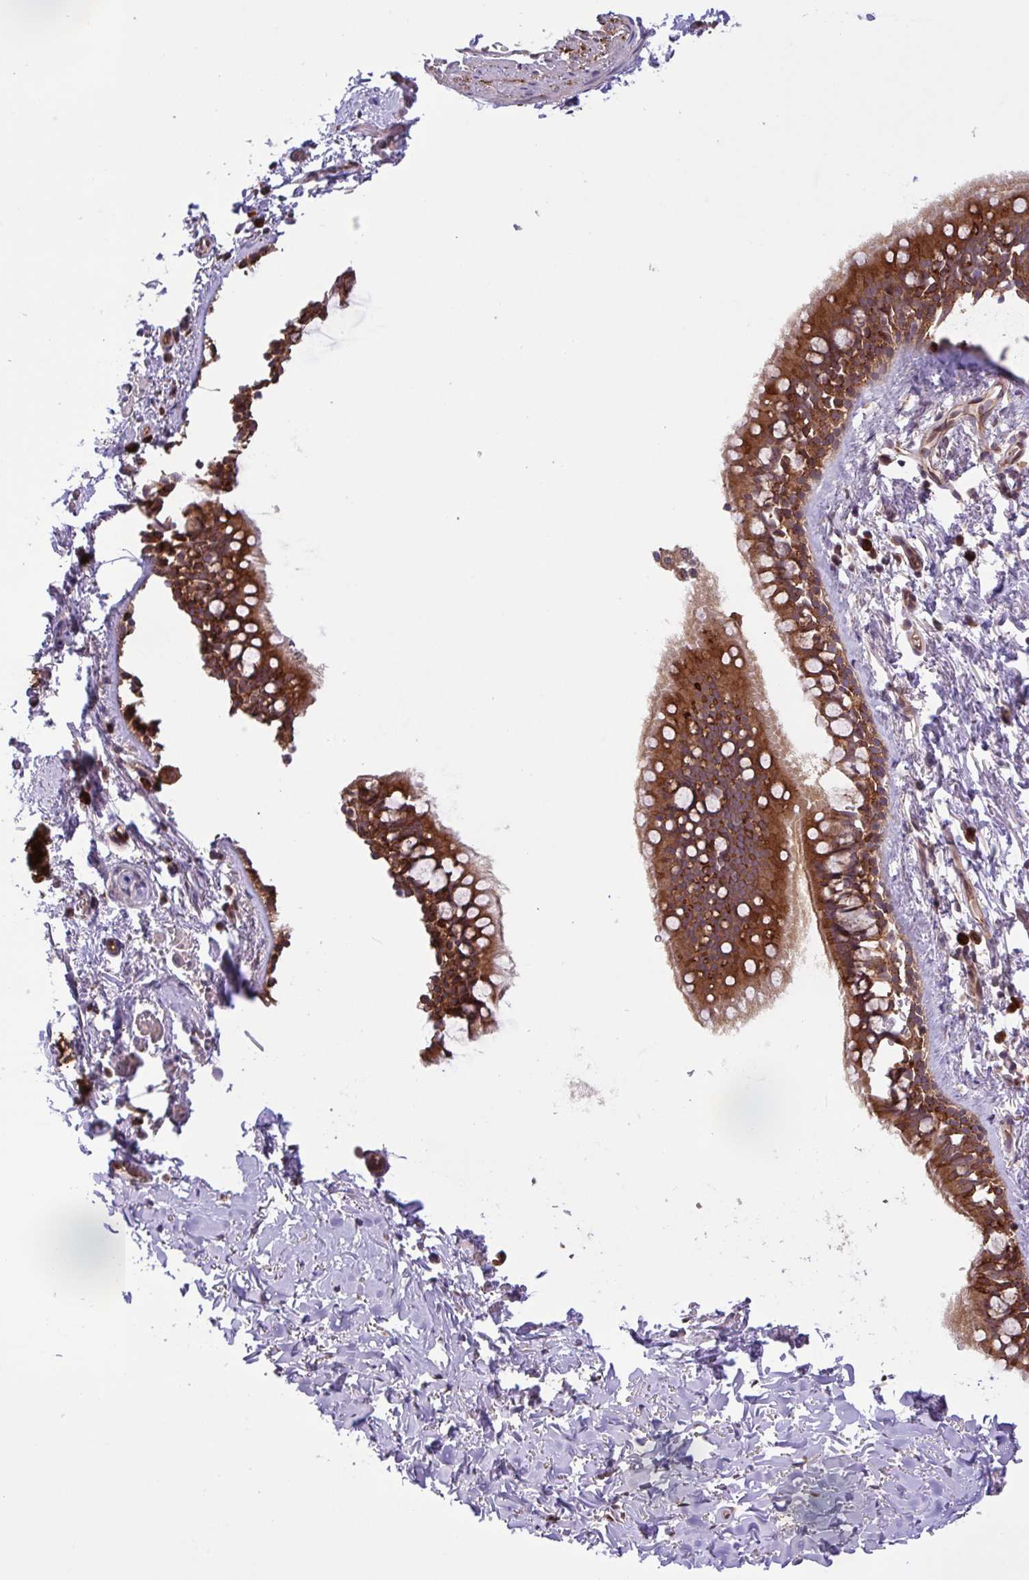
{"staining": {"intensity": "strong", "quantity": ">75%", "location": "cytoplasmic/membranous"}, "tissue": "bronchus", "cell_type": "Respiratory epithelial cells", "image_type": "normal", "snomed": [{"axis": "morphology", "description": "Normal tissue, NOS"}, {"axis": "topography", "description": "Lymph node"}, {"axis": "topography", "description": "Cartilage tissue"}, {"axis": "topography", "description": "Bronchus"}], "caption": "Immunohistochemical staining of benign human bronchus shows >75% levels of strong cytoplasmic/membranous protein positivity in about >75% of respiratory epithelial cells.", "gene": "INTS10", "patient": {"sex": "female", "age": 70}}